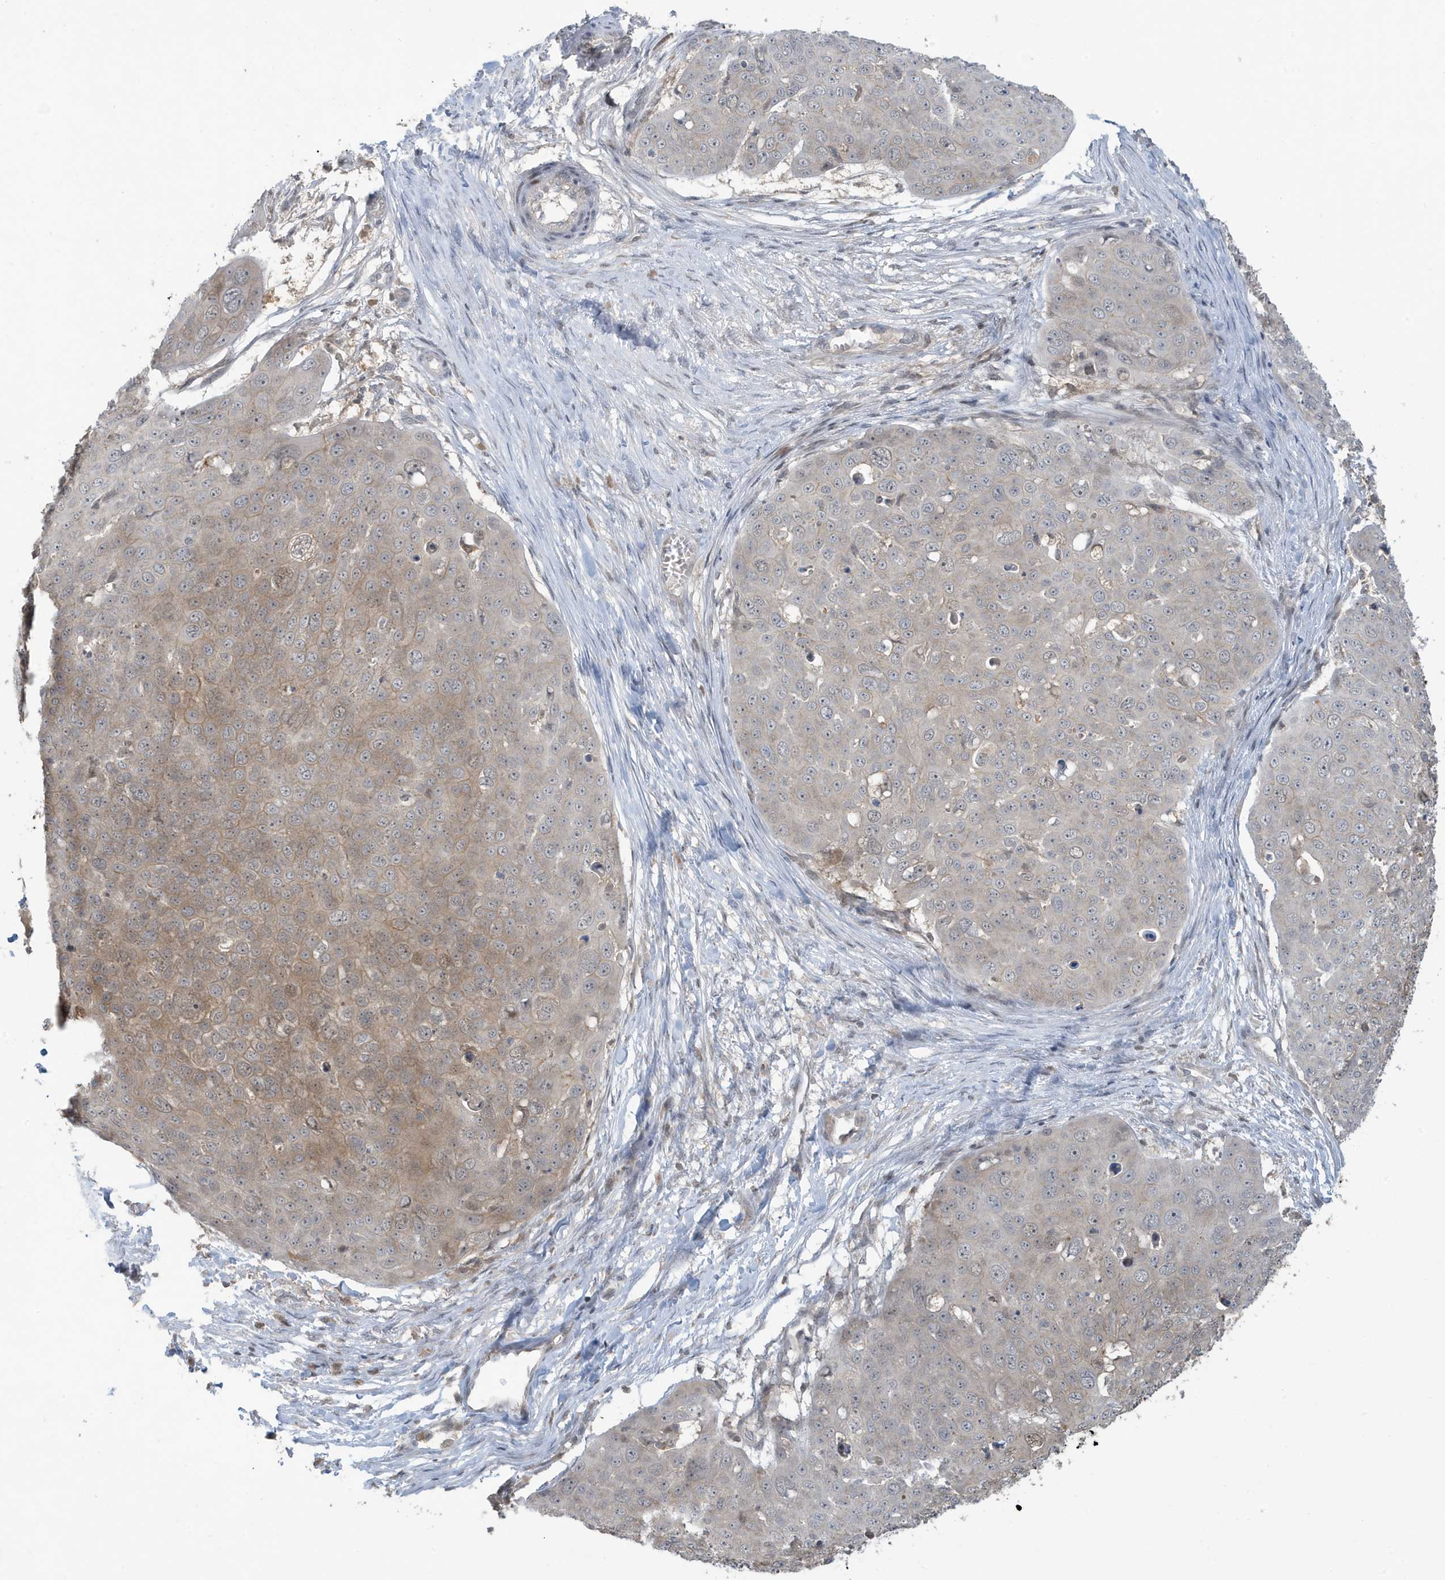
{"staining": {"intensity": "weak", "quantity": "25%-75%", "location": "cytoplasmic/membranous"}, "tissue": "skin cancer", "cell_type": "Tumor cells", "image_type": "cancer", "snomed": [{"axis": "morphology", "description": "Squamous cell carcinoma, NOS"}, {"axis": "topography", "description": "Skin"}], "caption": "Protein staining of skin cancer tissue exhibits weak cytoplasmic/membranous staining in about 25%-75% of tumor cells.", "gene": "PRRT3", "patient": {"sex": "male", "age": 71}}